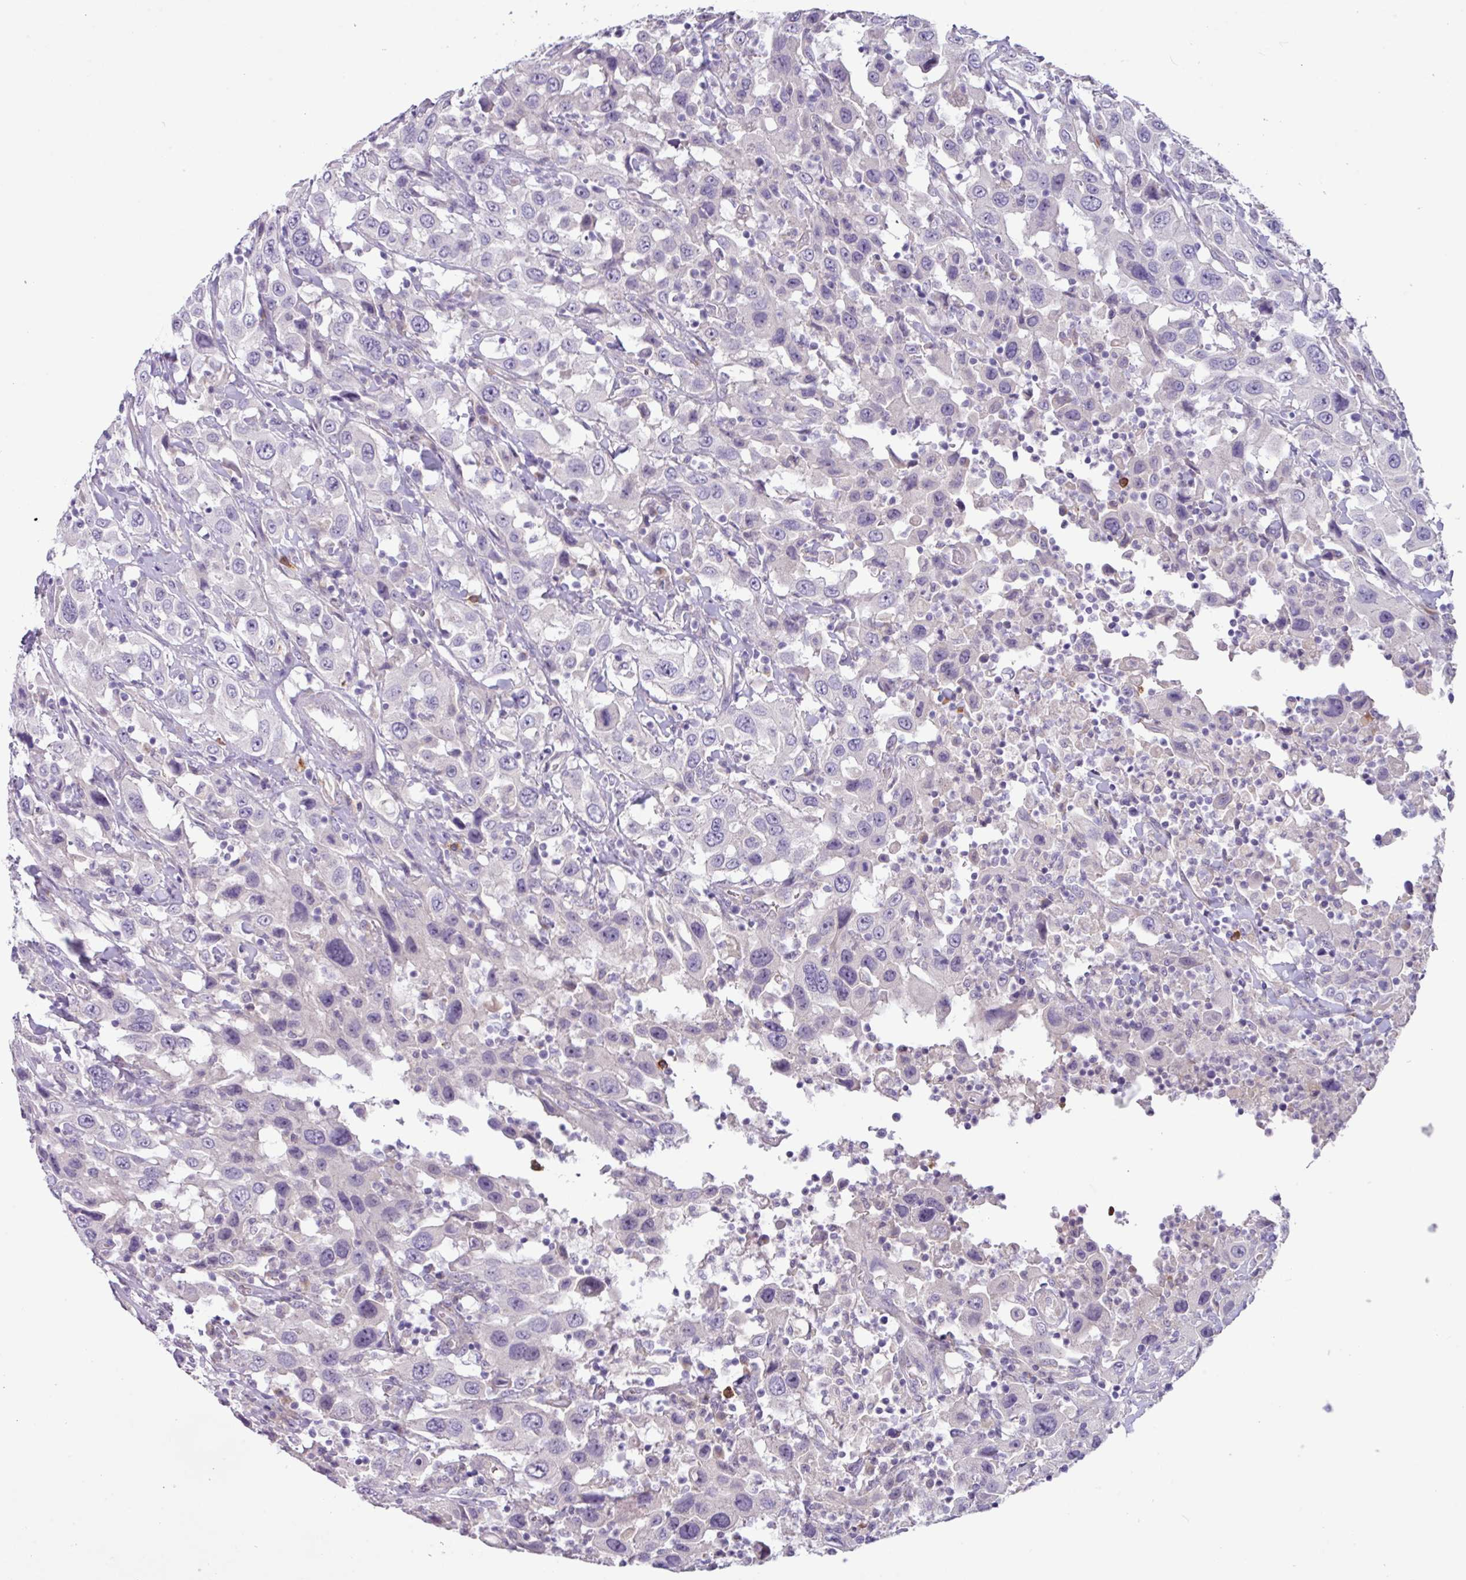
{"staining": {"intensity": "negative", "quantity": "none", "location": "none"}, "tissue": "urothelial cancer", "cell_type": "Tumor cells", "image_type": "cancer", "snomed": [{"axis": "morphology", "description": "Urothelial carcinoma, High grade"}, {"axis": "topography", "description": "Urinary bladder"}], "caption": "Tumor cells are negative for protein expression in human urothelial cancer.", "gene": "ZNF524", "patient": {"sex": "male", "age": 61}}